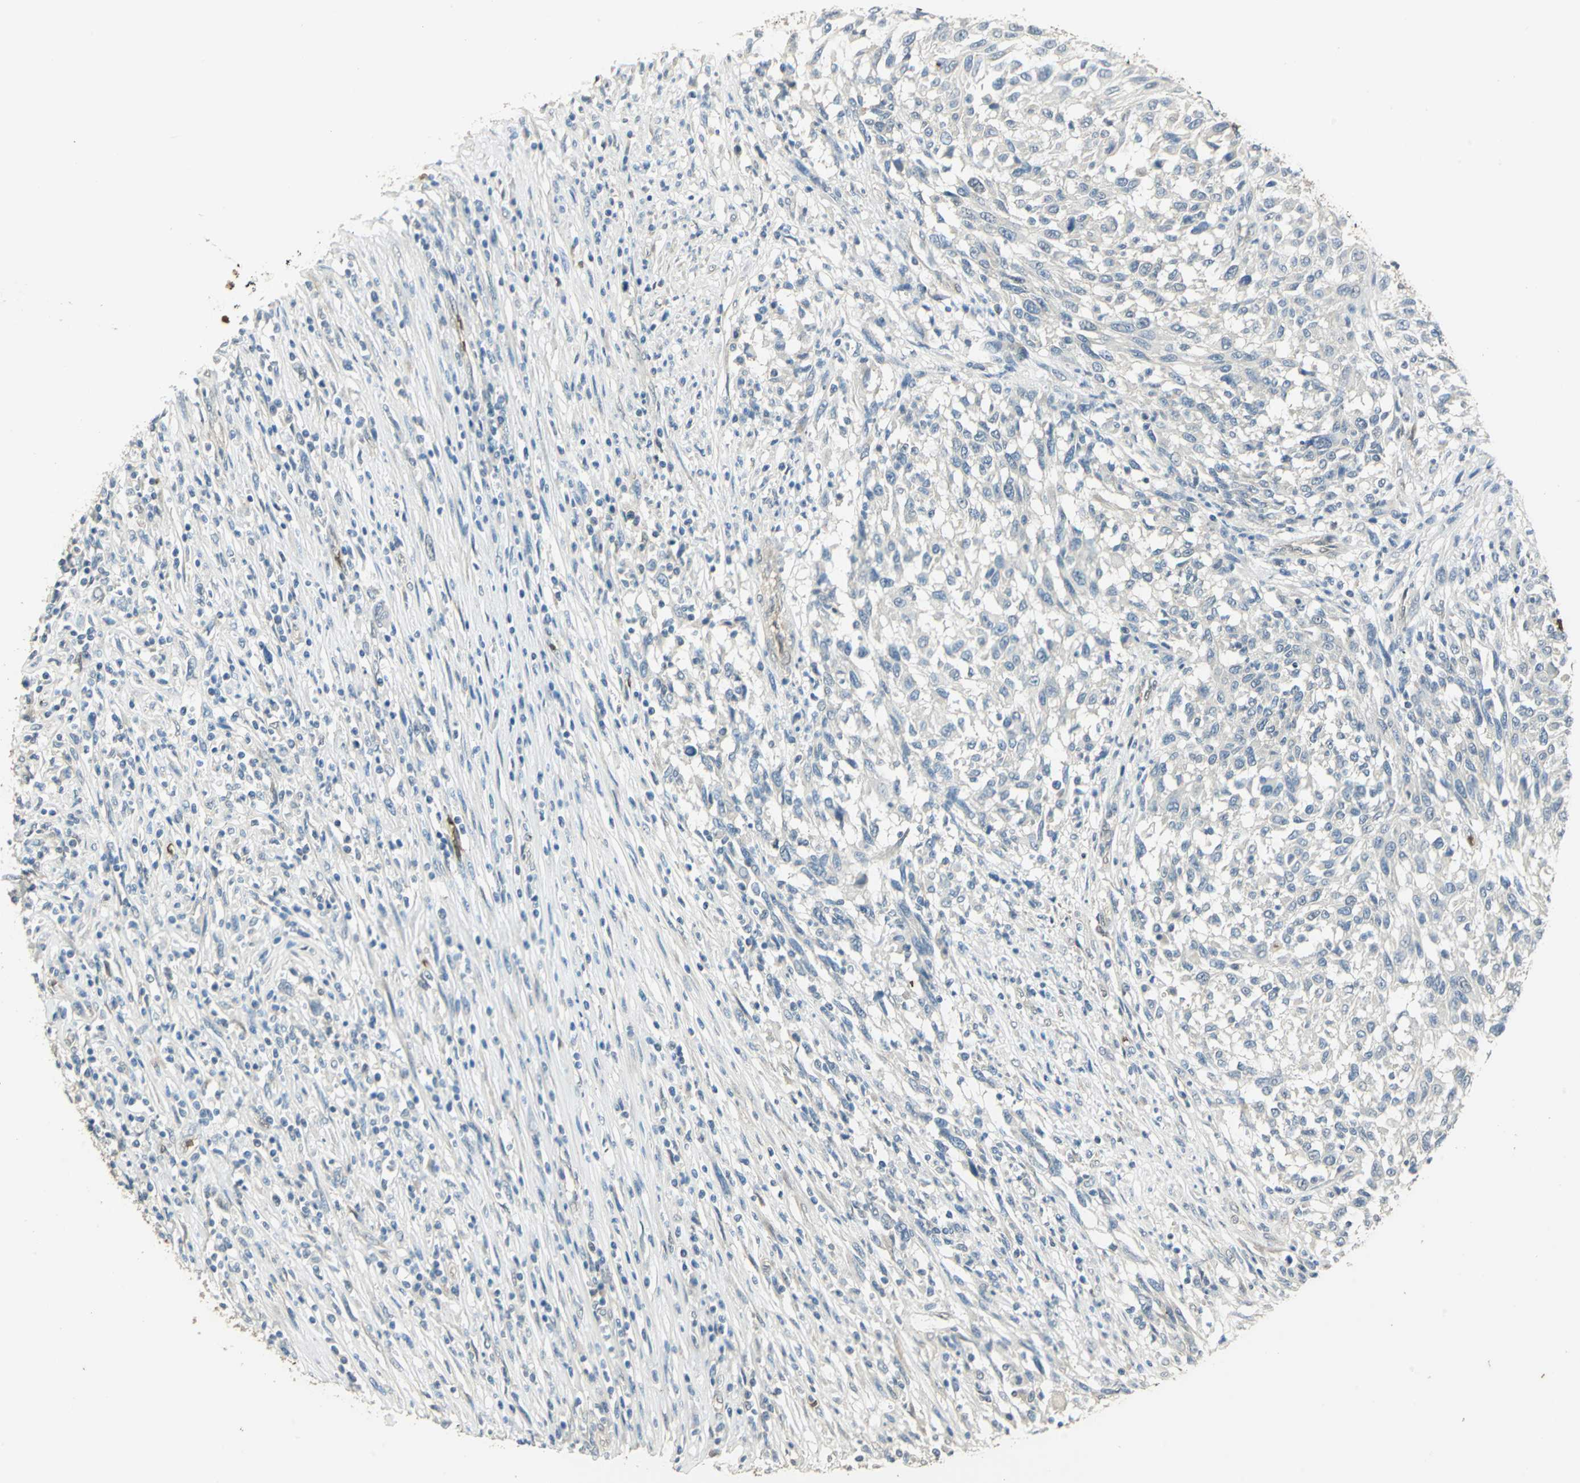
{"staining": {"intensity": "negative", "quantity": "none", "location": "none"}, "tissue": "melanoma", "cell_type": "Tumor cells", "image_type": "cancer", "snomed": [{"axis": "morphology", "description": "Malignant melanoma, Metastatic site"}, {"axis": "topography", "description": "Lymph node"}], "caption": "The image exhibits no staining of tumor cells in melanoma. Brightfield microscopy of immunohistochemistry stained with DAB (brown) and hematoxylin (blue), captured at high magnification.", "gene": "DDAH1", "patient": {"sex": "male", "age": 61}}